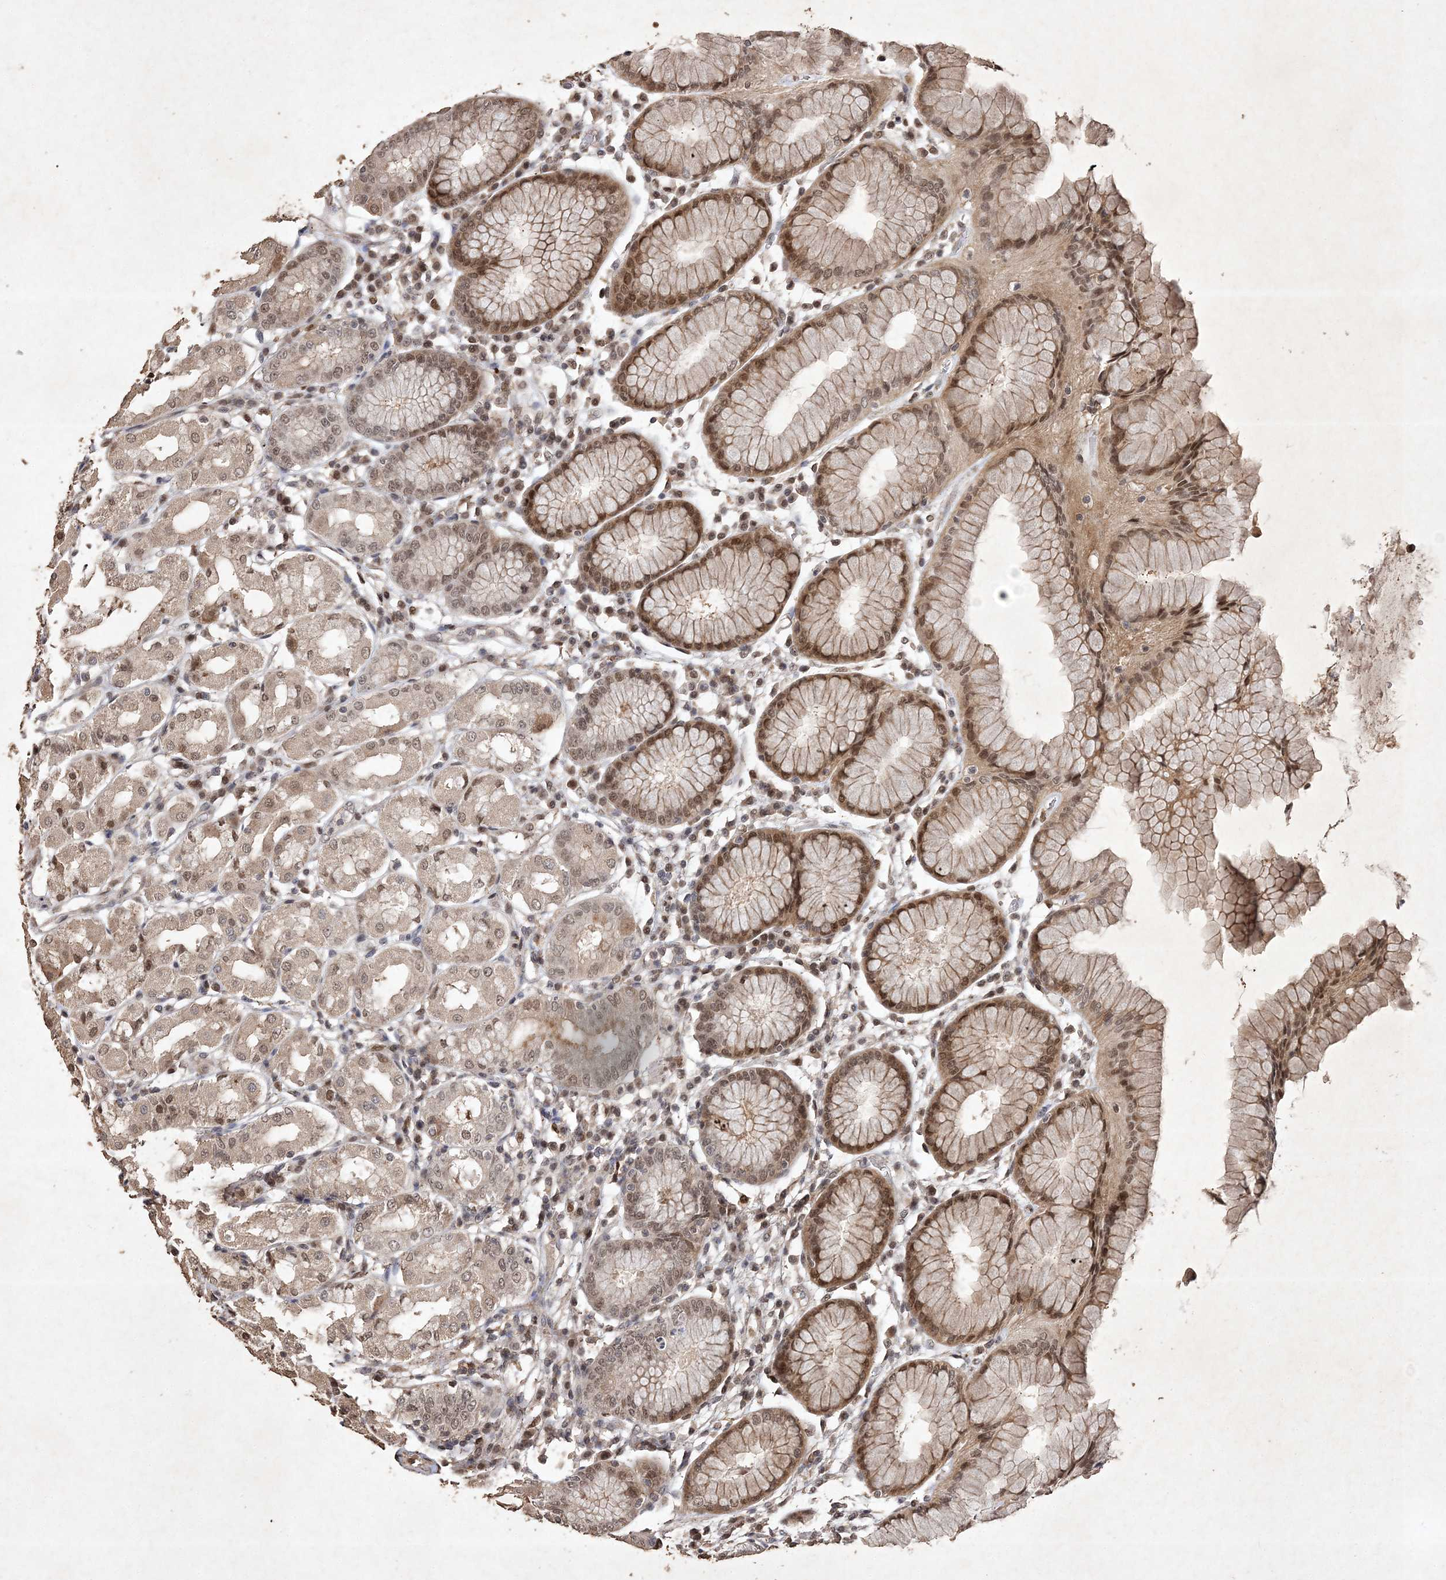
{"staining": {"intensity": "moderate", "quantity": ">75%", "location": "cytoplasmic/membranous,nuclear"}, "tissue": "stomach", "cell_type": "Glandular cells", "image_type": "normal", "snomed": [{"axis": "morphology", "description": "Normal tissue, NOS"}, {"axis": "topography", "description": "Stomach"}, {"axis": "topography", "description": "Stomach, lower"}], "caption": "Stomach stained with DAB immunohistochemistry (IHC) demonstrates medium levels of moderate cytoplasmic/membranous,nuclear staining in approximately >75% of glandular cells.", "gene": "C3orf38", "patient": {"sex": "female", "age": 56}}